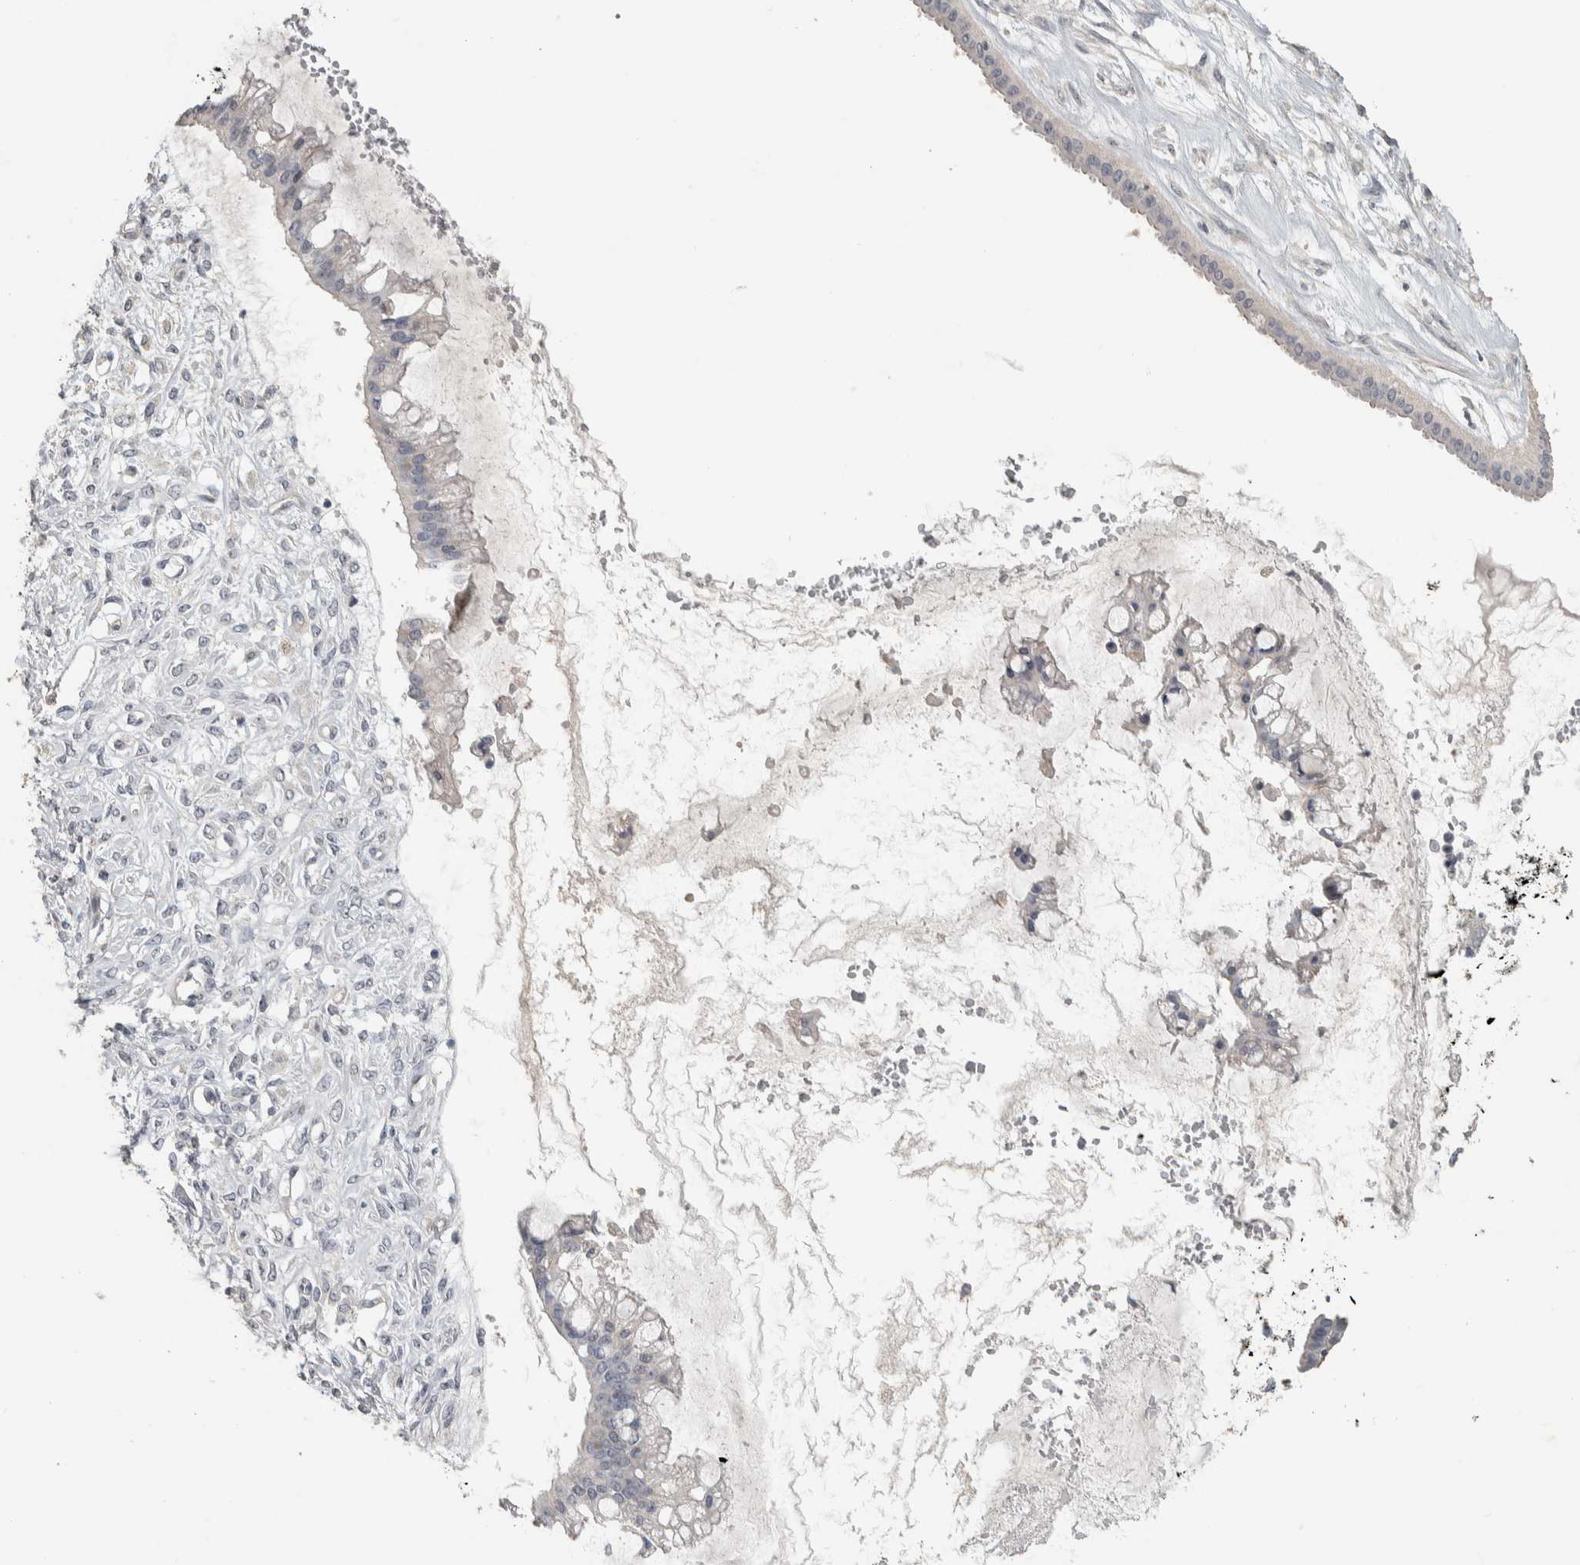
{"staining": {"intensity": "negative", "quantity": "none", "location": "none"}, "tissue": "ovarian cancer", "cell_type": "Tumor cells", "image_type": "cancer", "snomed": [{"axis": "morphology", "description": "Cystadenocarcinoma, mucinous, NOS"}, {"axis": "topography", "description": "Ovary"}], "caption": "Tumor cells are negative for brown protein staining in ovarian cancer (mucinous cystadenocarcinoma).", "gene": "DCAF10", "patient": {"sex": "female", "age": 73}}